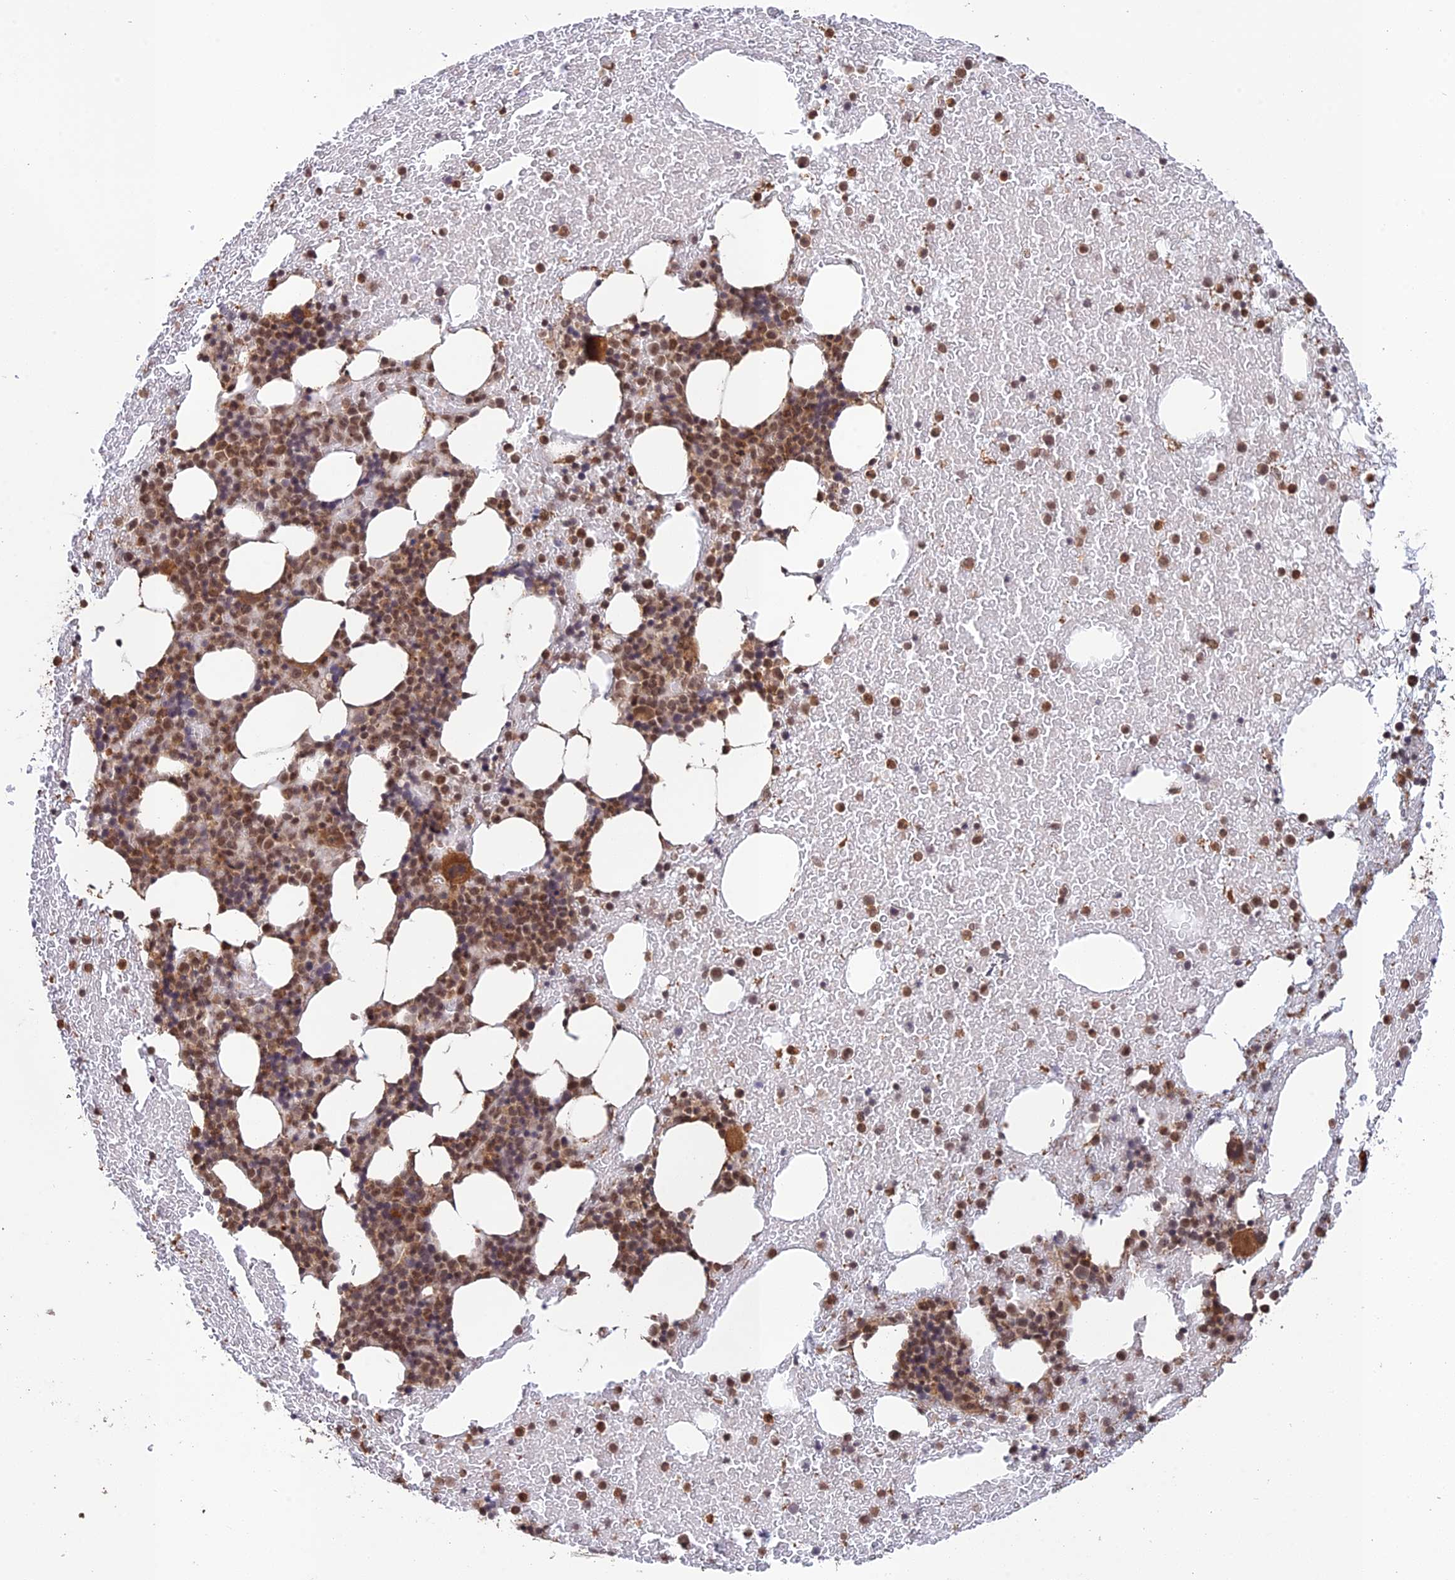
{"staining": {"intensity": "moderate", "quantity": "25%-75%", "location": "cytoplasmic/membranous,nuclear"}, "tissue": "bone marrow", "cell_type": "Hematopoietic cells", "image_type": "normal", "snomed": [{"axis": "morphology", "description": "Normal tissue, NOS"}, {"axis": "topography", "description": "Bone marrow"}], "caption": "High-magnification brightfield microscopy of normal bone marrow stained with DAB (3,3'-diaminobenzidine) (brown) and counterstained with hematoxylin (blue). hematopoietic cells exhibit moderate cytoplasmic/membranous,nuclear staining is present in approximately25%-75% of cells. The protein of interest is shown in brown color, while the nuclei are stained blue.", "gene": "CCDC174", "patient": {"sex": "male", "age": 57}}